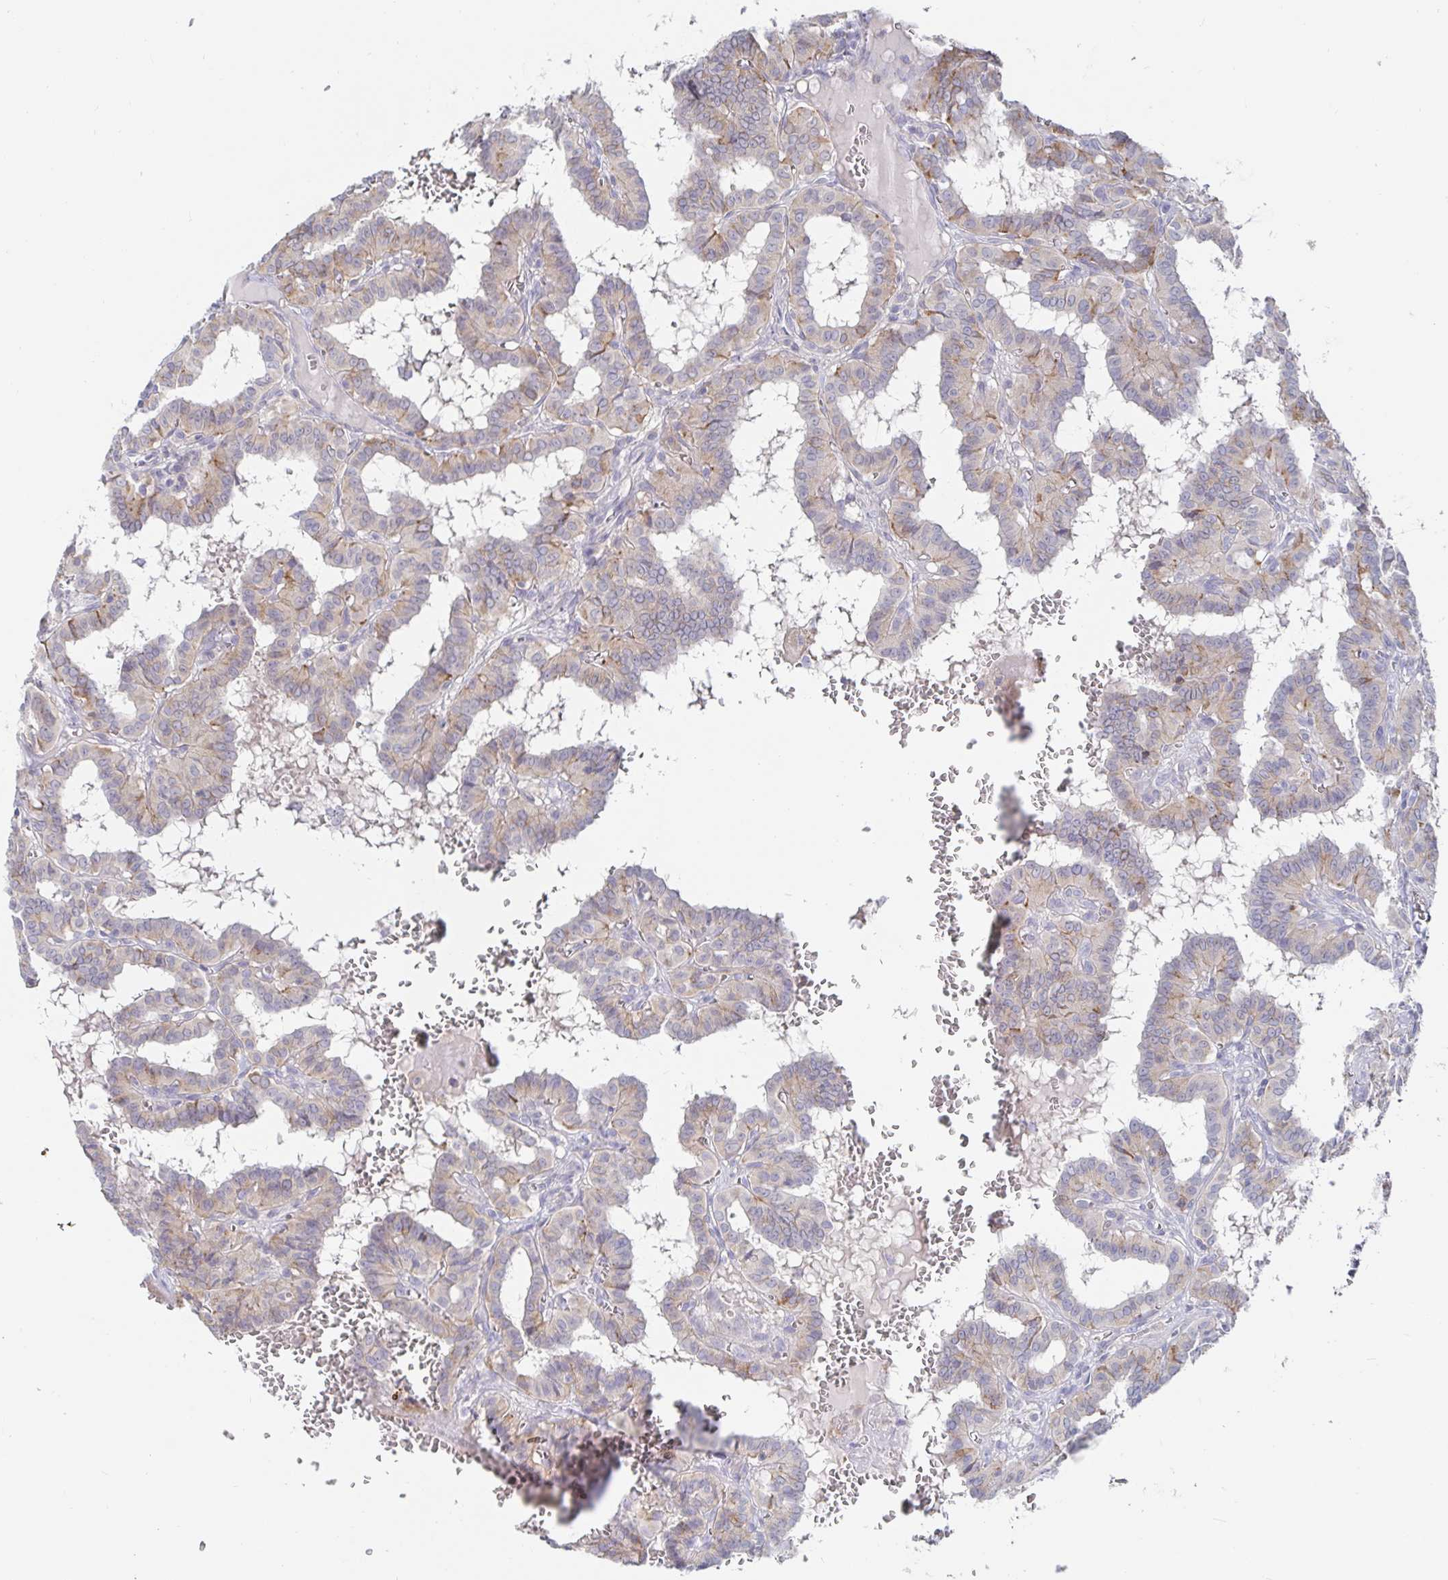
{"staining": {"intensity": "weak", "quantity": "<25%", "location": "cytoplasmic/membranous"}, "tissue": "thyroid cancer", "cell_type": "Tumor cells", "image_type": "cancer", "snomed": [{"axis": "morphology", "description": "Papillary adenocarcinoma, NOS"}, {"axis": "topography", "description": "Thyroid gland"}], "caption": "This is an immunohistochemistry (IHC) photomicrograph of thyroid papillary adenocarcinoma. There is no positivity in tumor cells.", "gene": "SPPL3", "patient": {"sex": "female", "age": 21}}